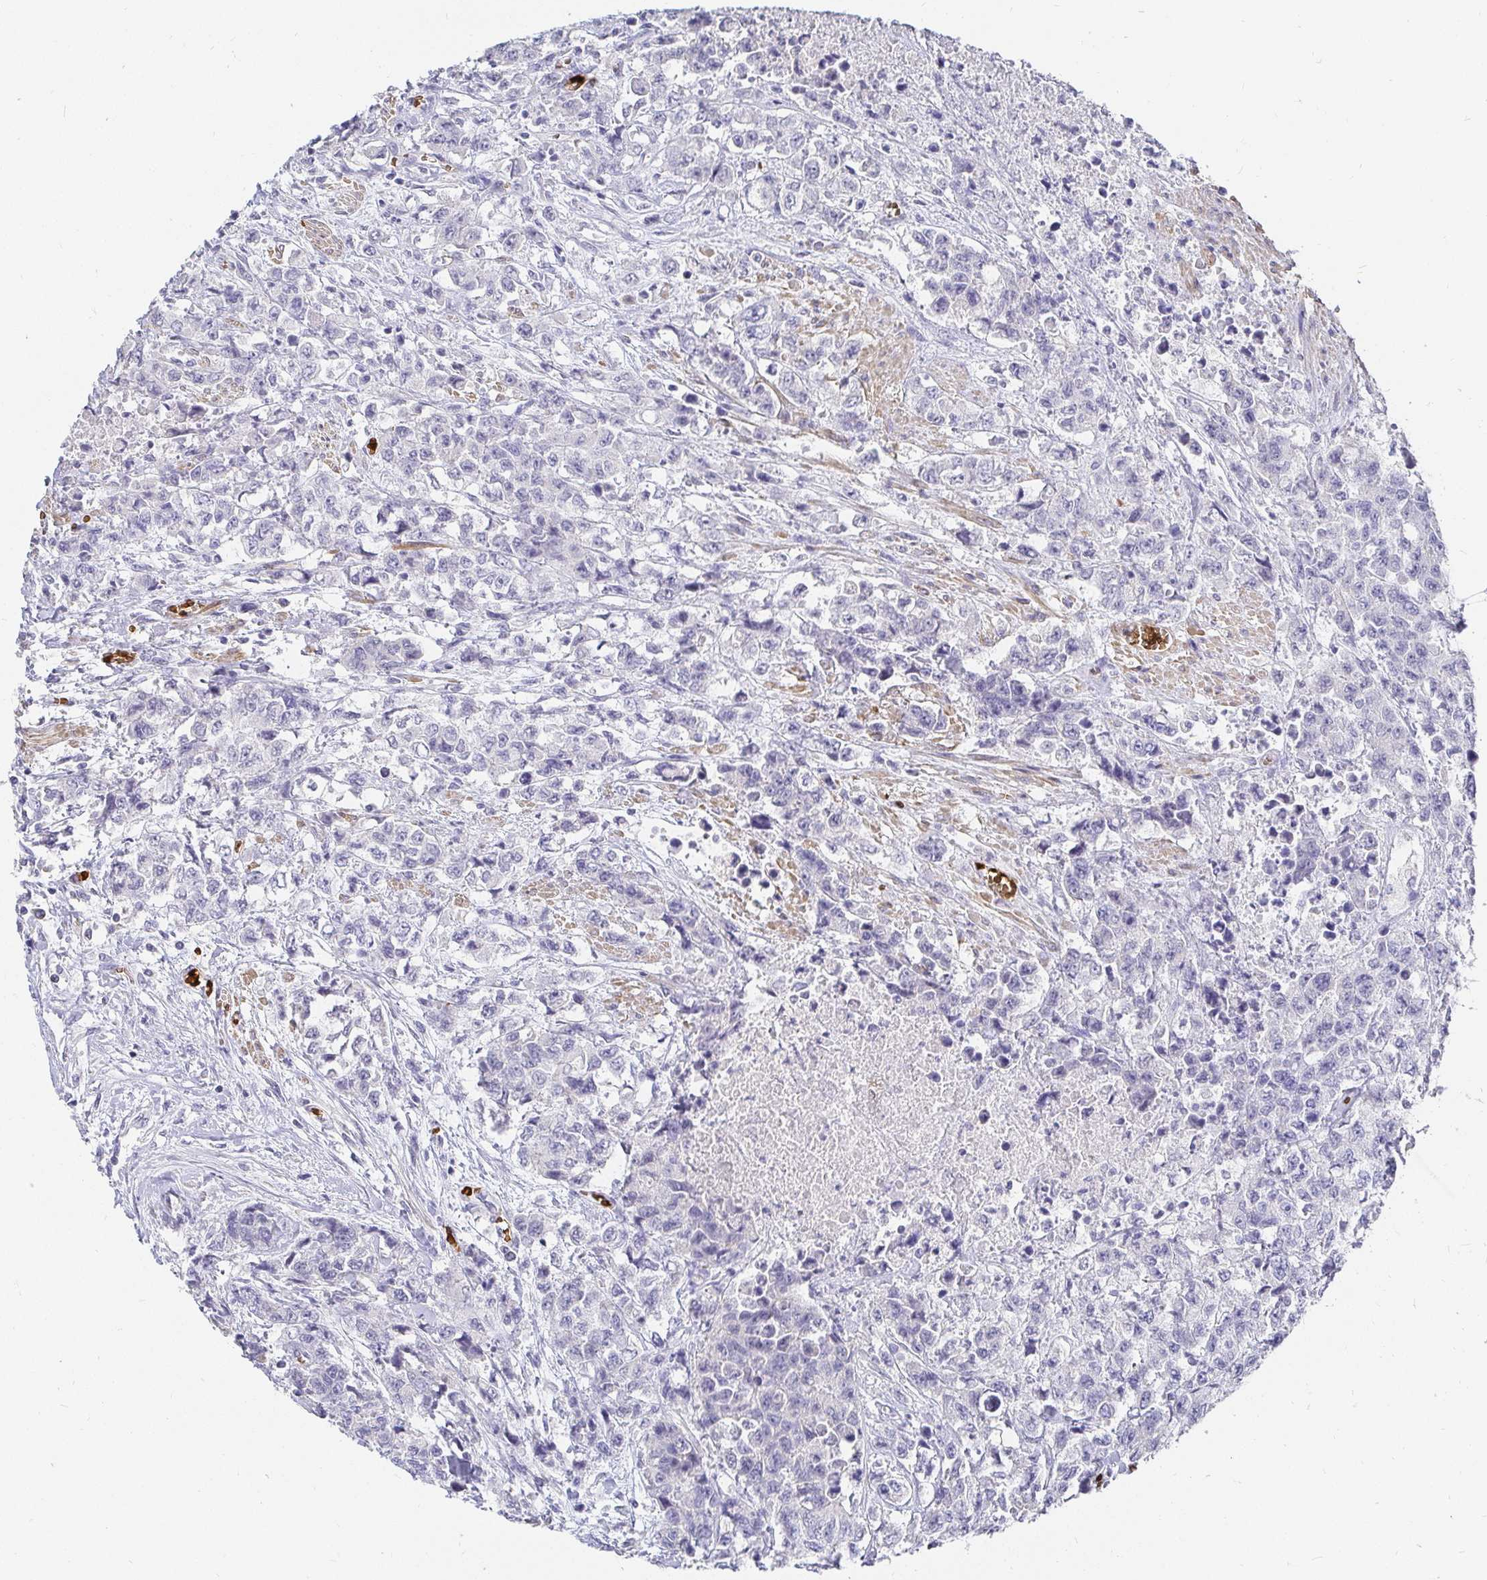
{"staining": {"intensity": "negative", "quantity": "none", "location": "none"}, "tissue": "urothelial cancer", "cell_type": "Tumor cells", "image_type": "cancer", "snomed": [{"axis": "morphology", "description": "Urothelial carcinoma, High grade"}, {"axis": "topography", "description": "Urinary bladder"}], "caption": "DAB immunohistochemical staining of high-grade urothelial carcinoma shows no significant positivity in tumor cells.", "gene": "FGF21", "patient": {"sex": "female", "age": 78}}